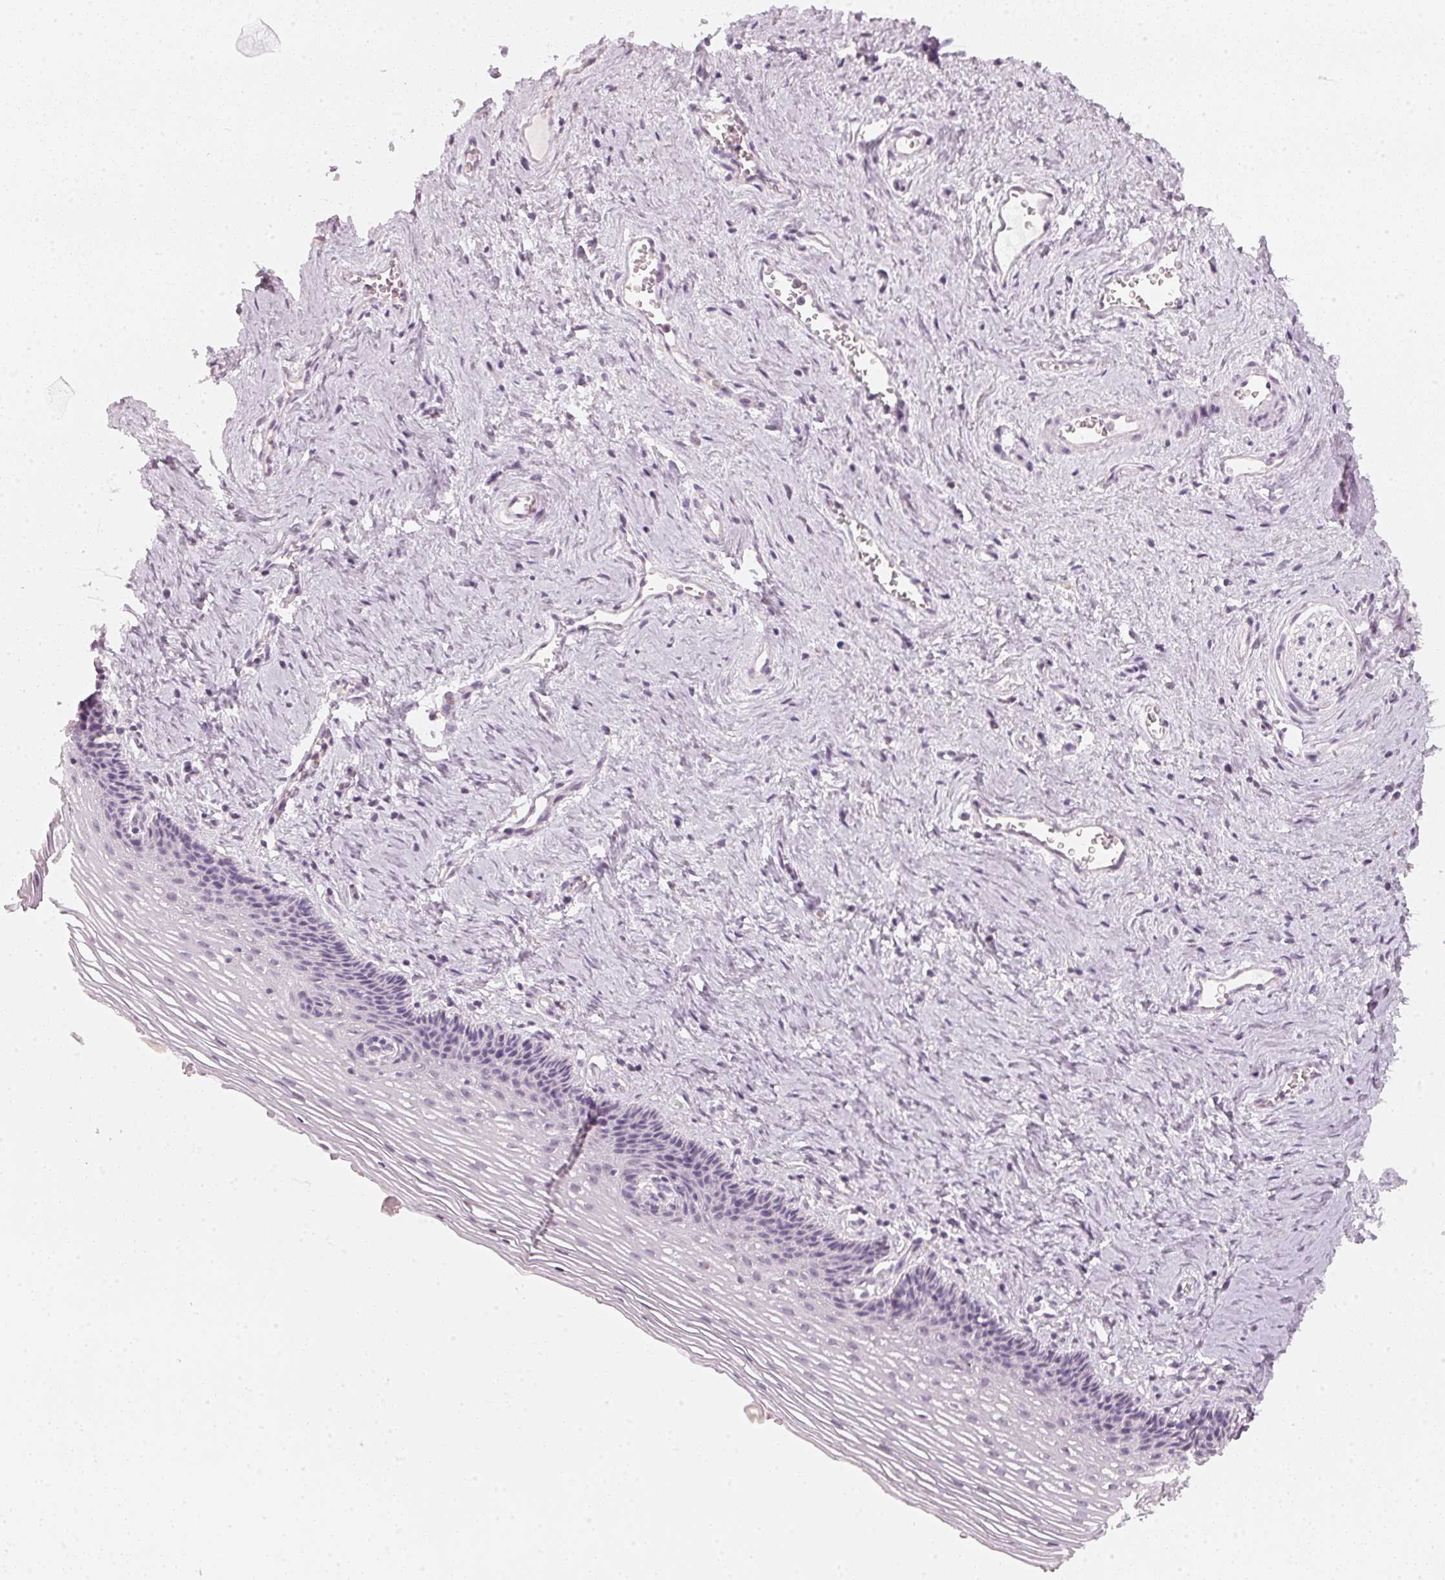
{"staining": {"intensity": "negative", "quantity": "none", "location": "none"}, "tissue": "vagina", "cell_type": "Squamous epithelial cells", "image_type": "normal", "snomed": [{"axis": "morphology", "description": "Normal tissue, NOS"}, {"axis": "topography", "description": "Vagina"}, {"axis": "topography", "description": "Cervix"}], "caption": "Image shows no significant protein expression in squamous epithelial cells of benign vagina. (DAB (3,3'-diaminobenzidine) IHC, high magnification).", "gene": "CFAP276", "patient": {"sex": "female", "age": 37}}